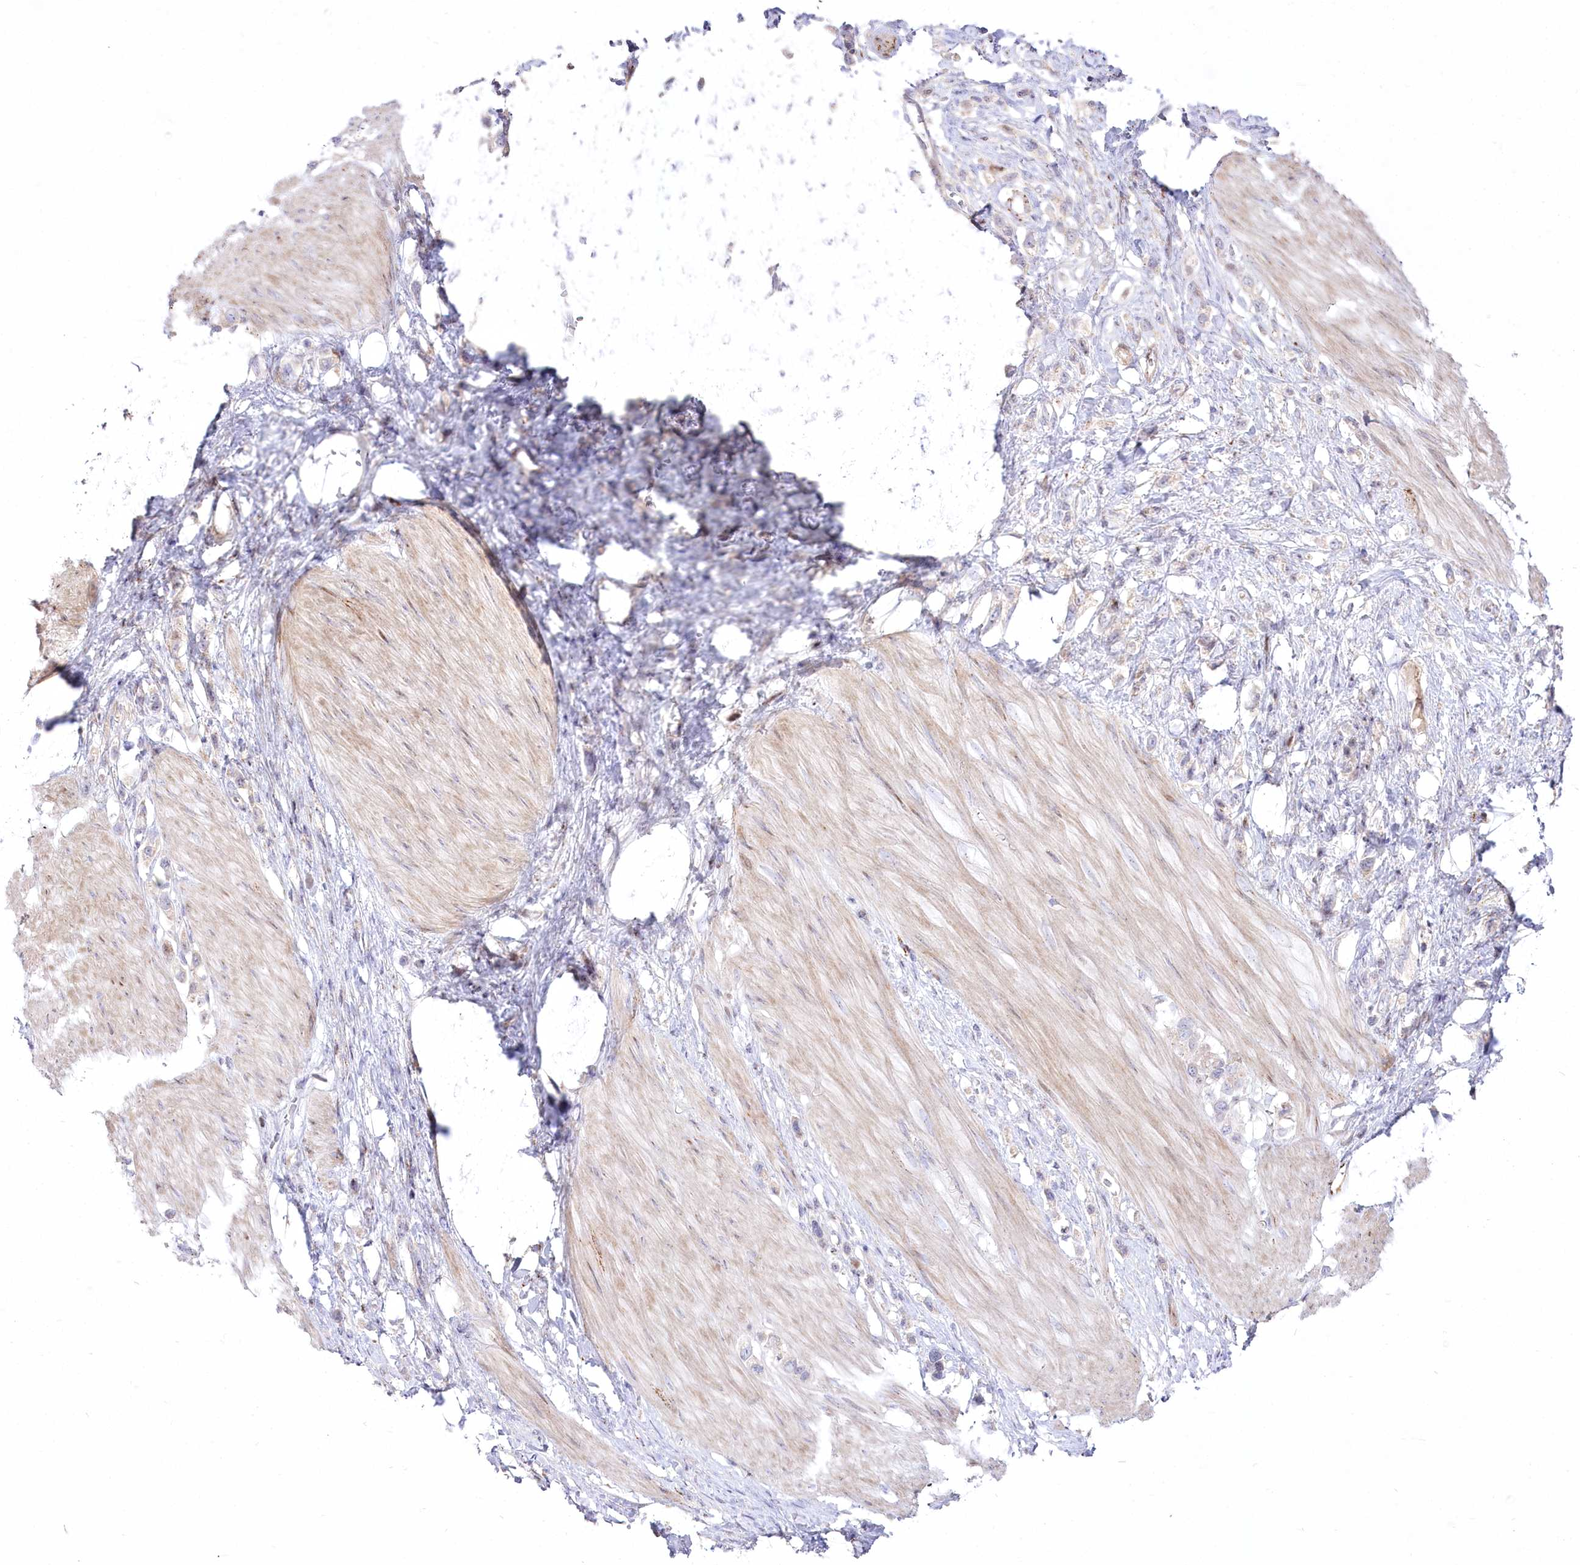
{"staining": {"intensity": "negative", "quantity": "none", "location": "none"}, "tissue": "stomach cancer", "cell_type": "Tumor cells", "image_type": "cancer", "snomed": [{"axis": "morphology", "description": "Adenocarcinoma, NOS"}, {"axis": "topography", "description": "Stomach"}], "caption": "A photomicrograph of human adenocarcinoma (stomach) is negative for staining in tumor cells.", "gene": "CEP164", "patient": {"sex": "female", "age": 65}}